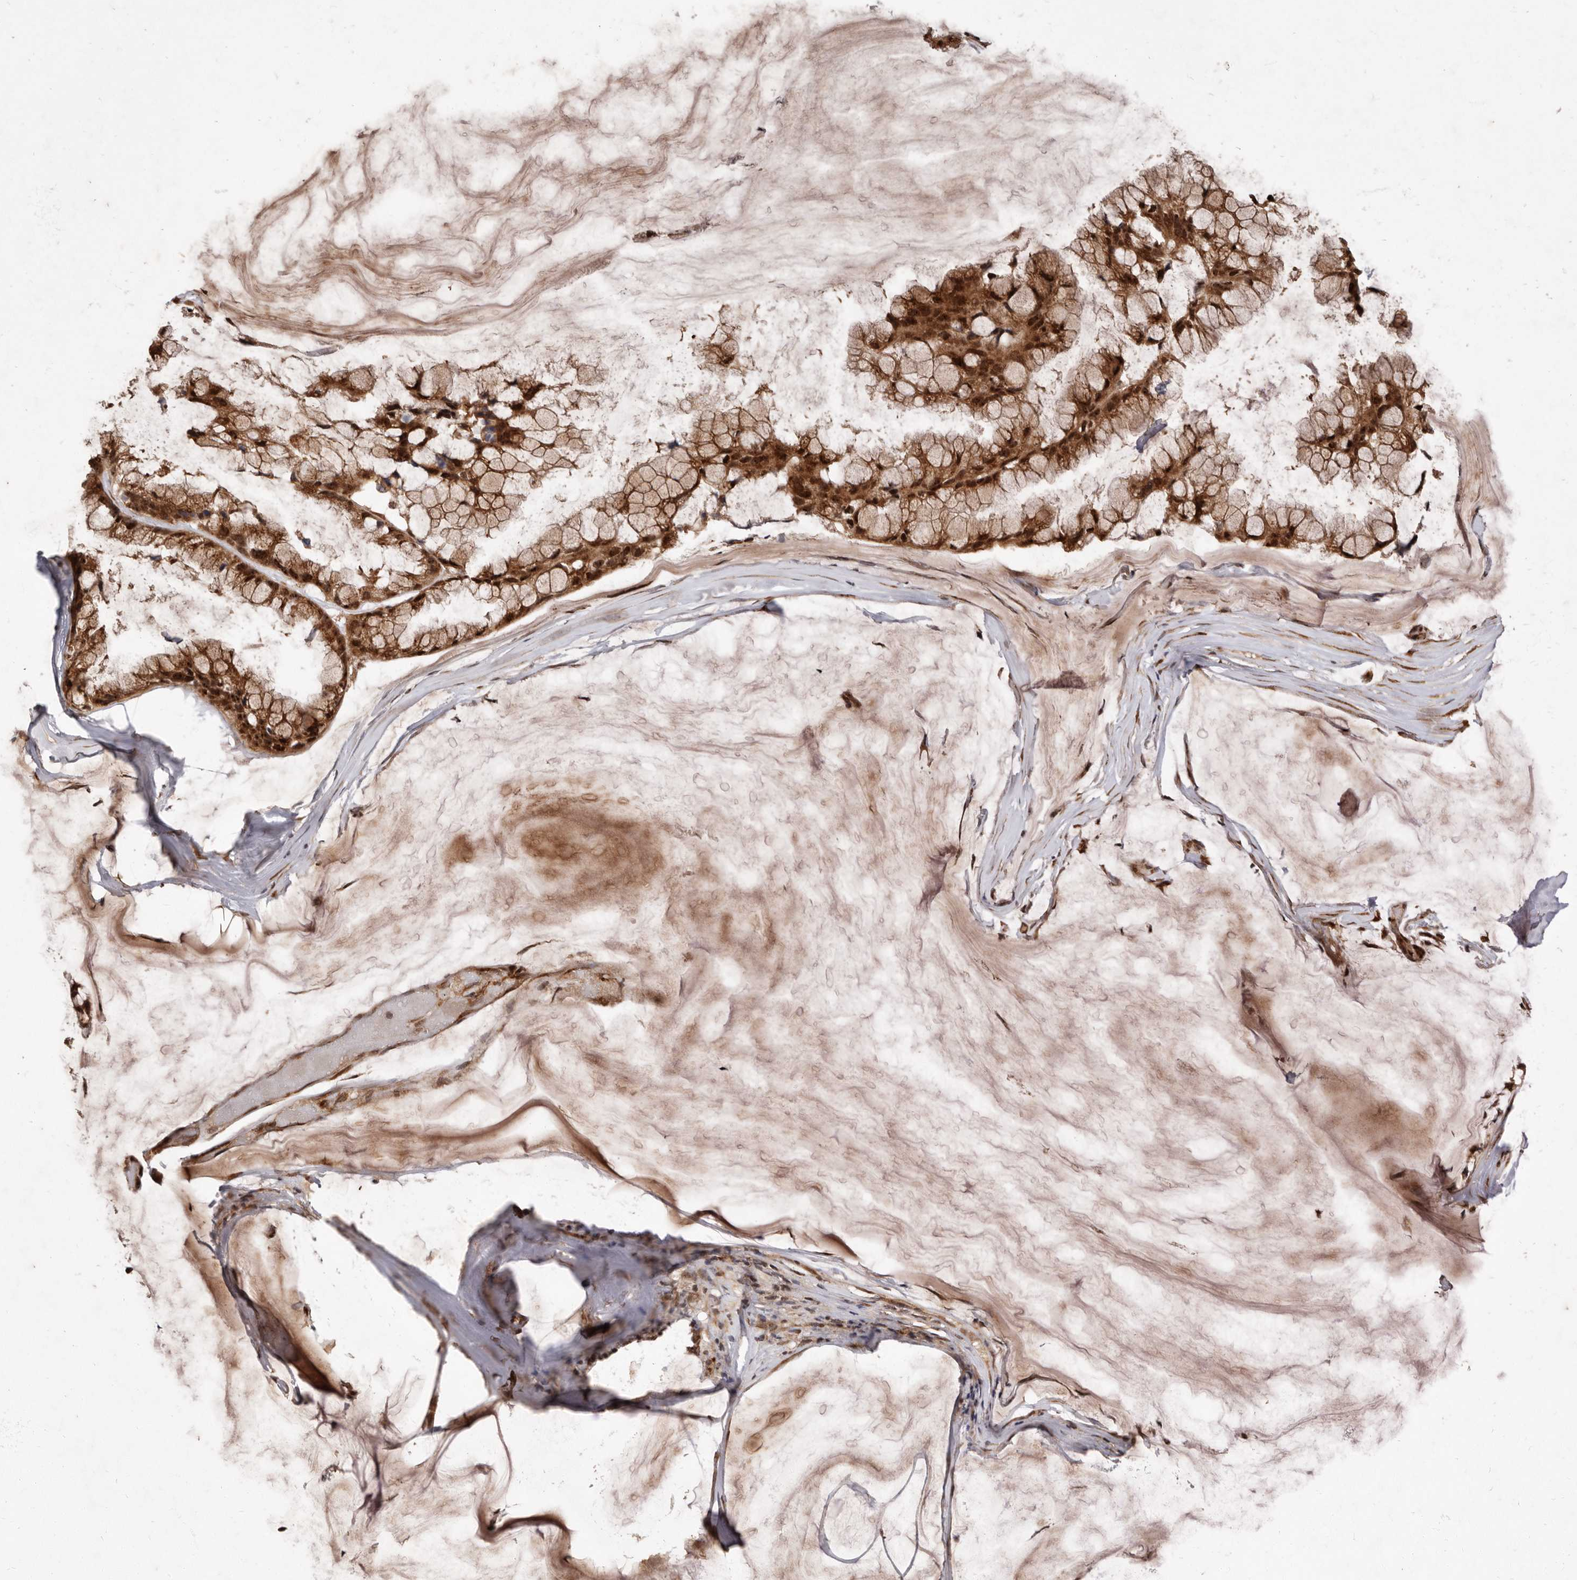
{"staining": {"intensity": "strong", "quantity": ">75%", "location": "cytoplasmic/membranous,nuclear"}, "tissue": "ovarian cancer", "cell_type": "Tumor cells", "image_type": "cancer", "snomed": [{"axis": "morphology", "description": "Cystadenocarcinoma, mucinous, NOS"}, {"axis": "topography", "description": "Ovary"}], "caption": "This micrograph demonstrates IHC staining of ovarian mucinous cystadenocarcinoma, with high strong cytoplasmic/membranous and nuclear expression in about >75% of tumor cells.", "gene": "LRGUK", "patient": {"sex": "female", "age": 39}}